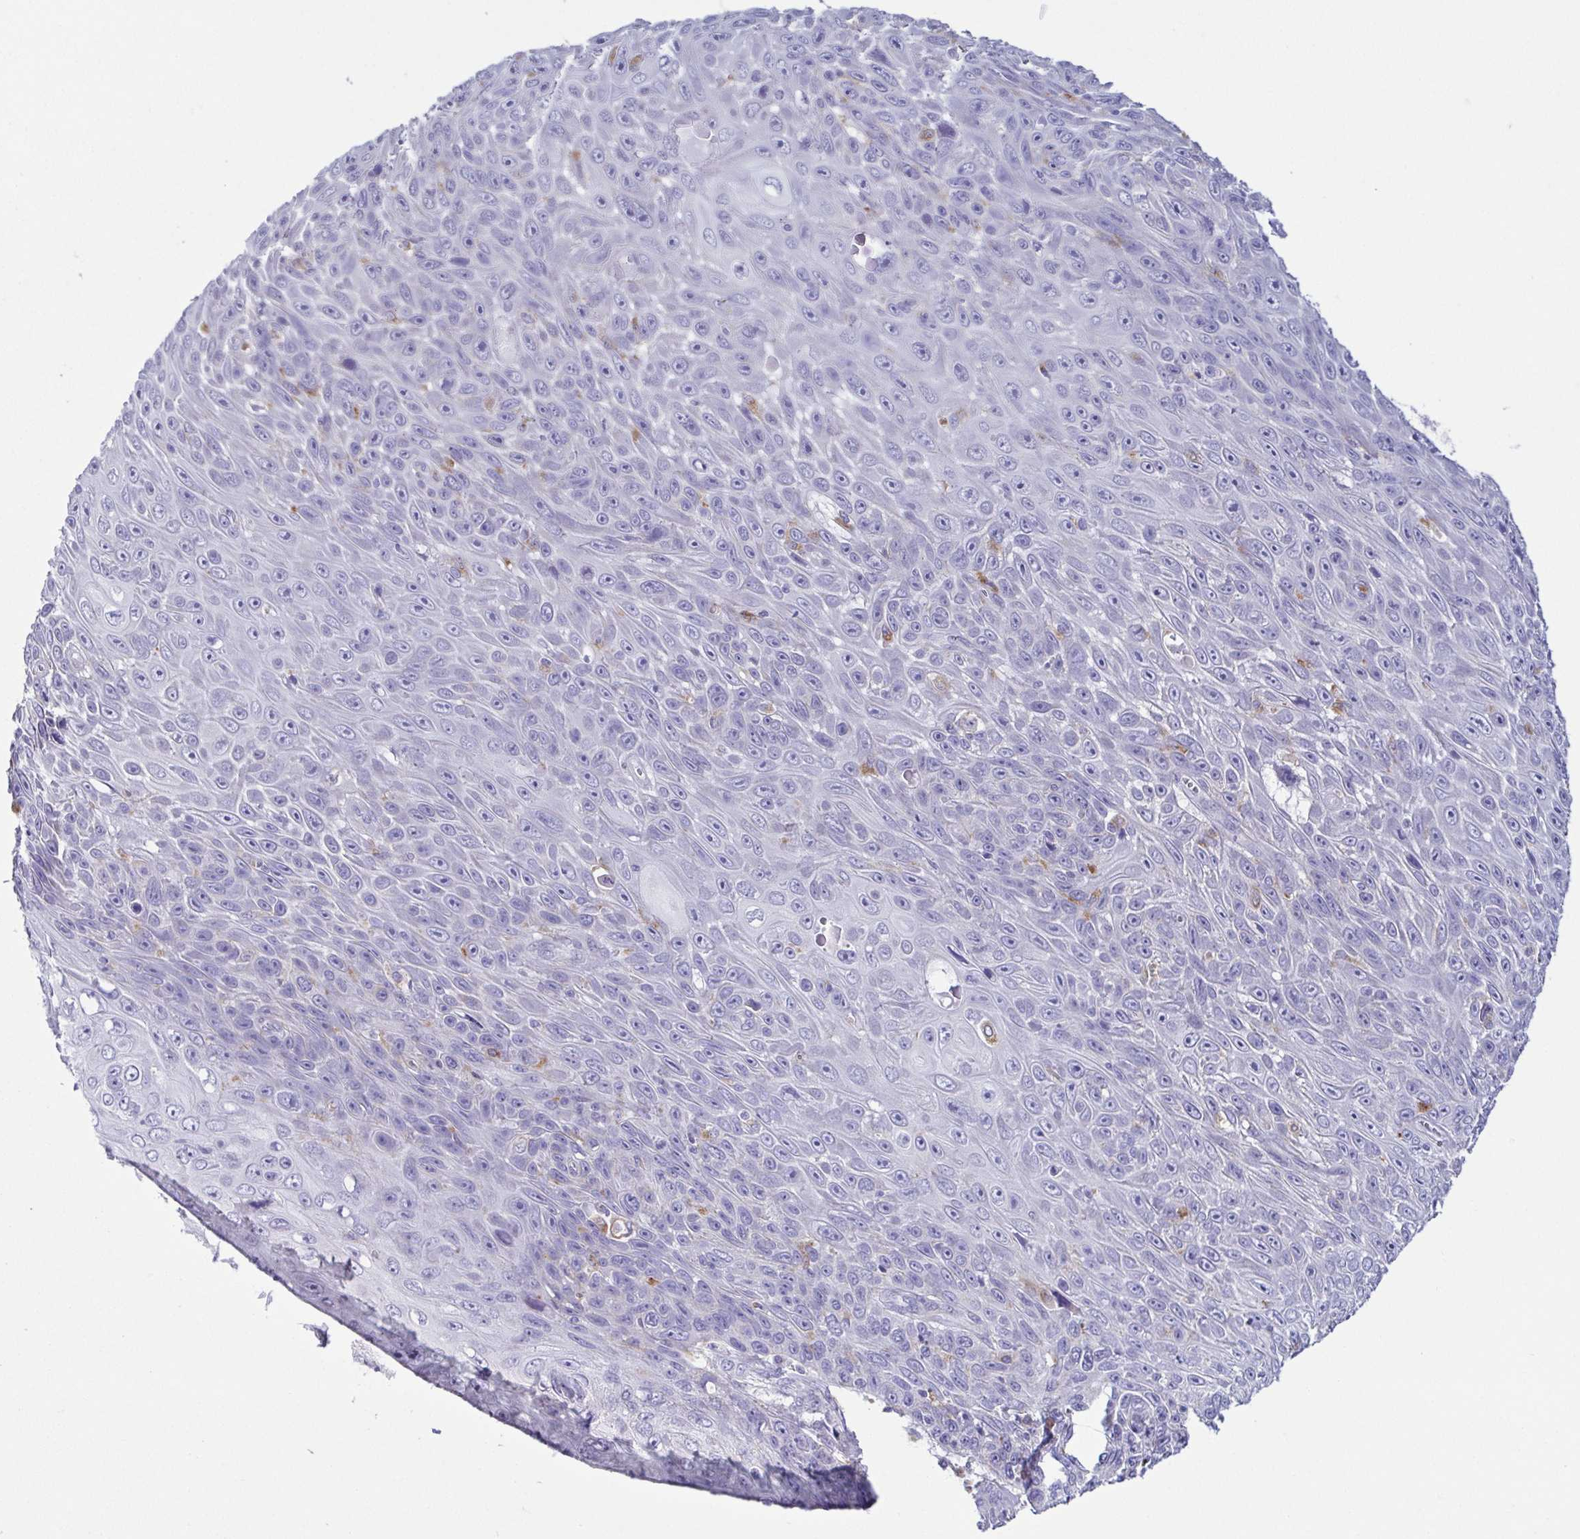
{"staining": {"intensity": "negative", "quantity": "none", "location": "none"}, "tissue": "skin cancer", "cell_type": "Tumor cells", "image_type": "cancer", "snomed": [{"axis": "morphology", "description": "Squamous cell carcinoma, NOS"}, {"axis": "topography", "description": "Skin"}], "caption": "Skin cancer (squamous cell carcinoma) stained for a protein using IHC shows no expression tumor cells.", "gene": "ATP6V1G2", "patient": {"sex": "male", "age": 82}}